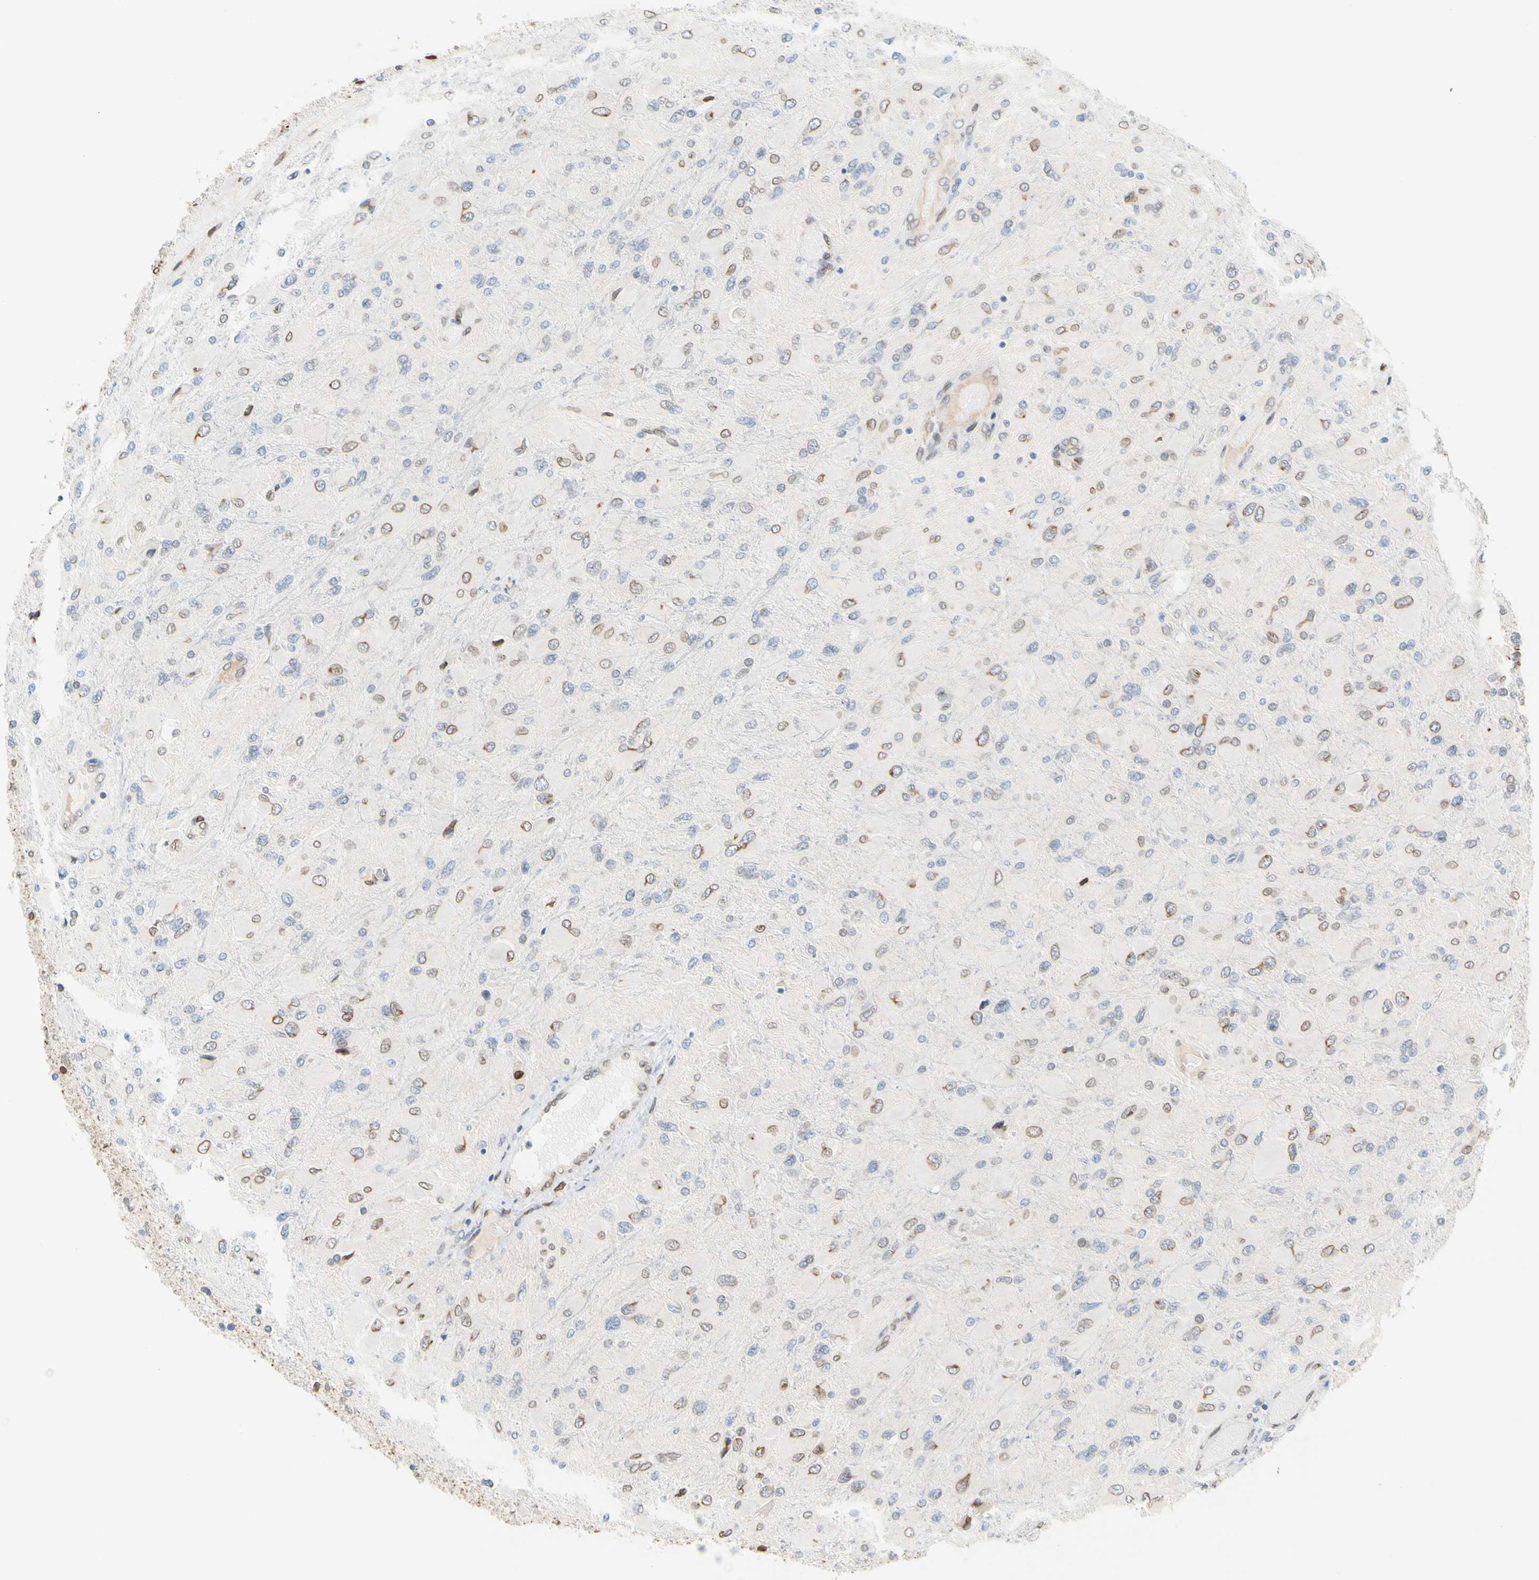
{"staining": {"intensity": "moderate", "quantity": "25%-75%", "location": "cytoplasmic/membranous,nuclear"}, "tissue": "glioma", "cell_type": "Tumor cells", "image_type": "cancer", "snomed": [{"axis": "morphology", "description": "Glioma, malignant, High grade"}, {"axis": "topography", "description": "Cerebral cortex"}], "caption": "Protein expression analysis of human malignant high-grade glioma reveals moderate cytoplasmic/membranous and nuclear expression in about 25%-75% of tumor cells.", "gene": "SUN1", "patient": {"sex": "female", "age": 36}}